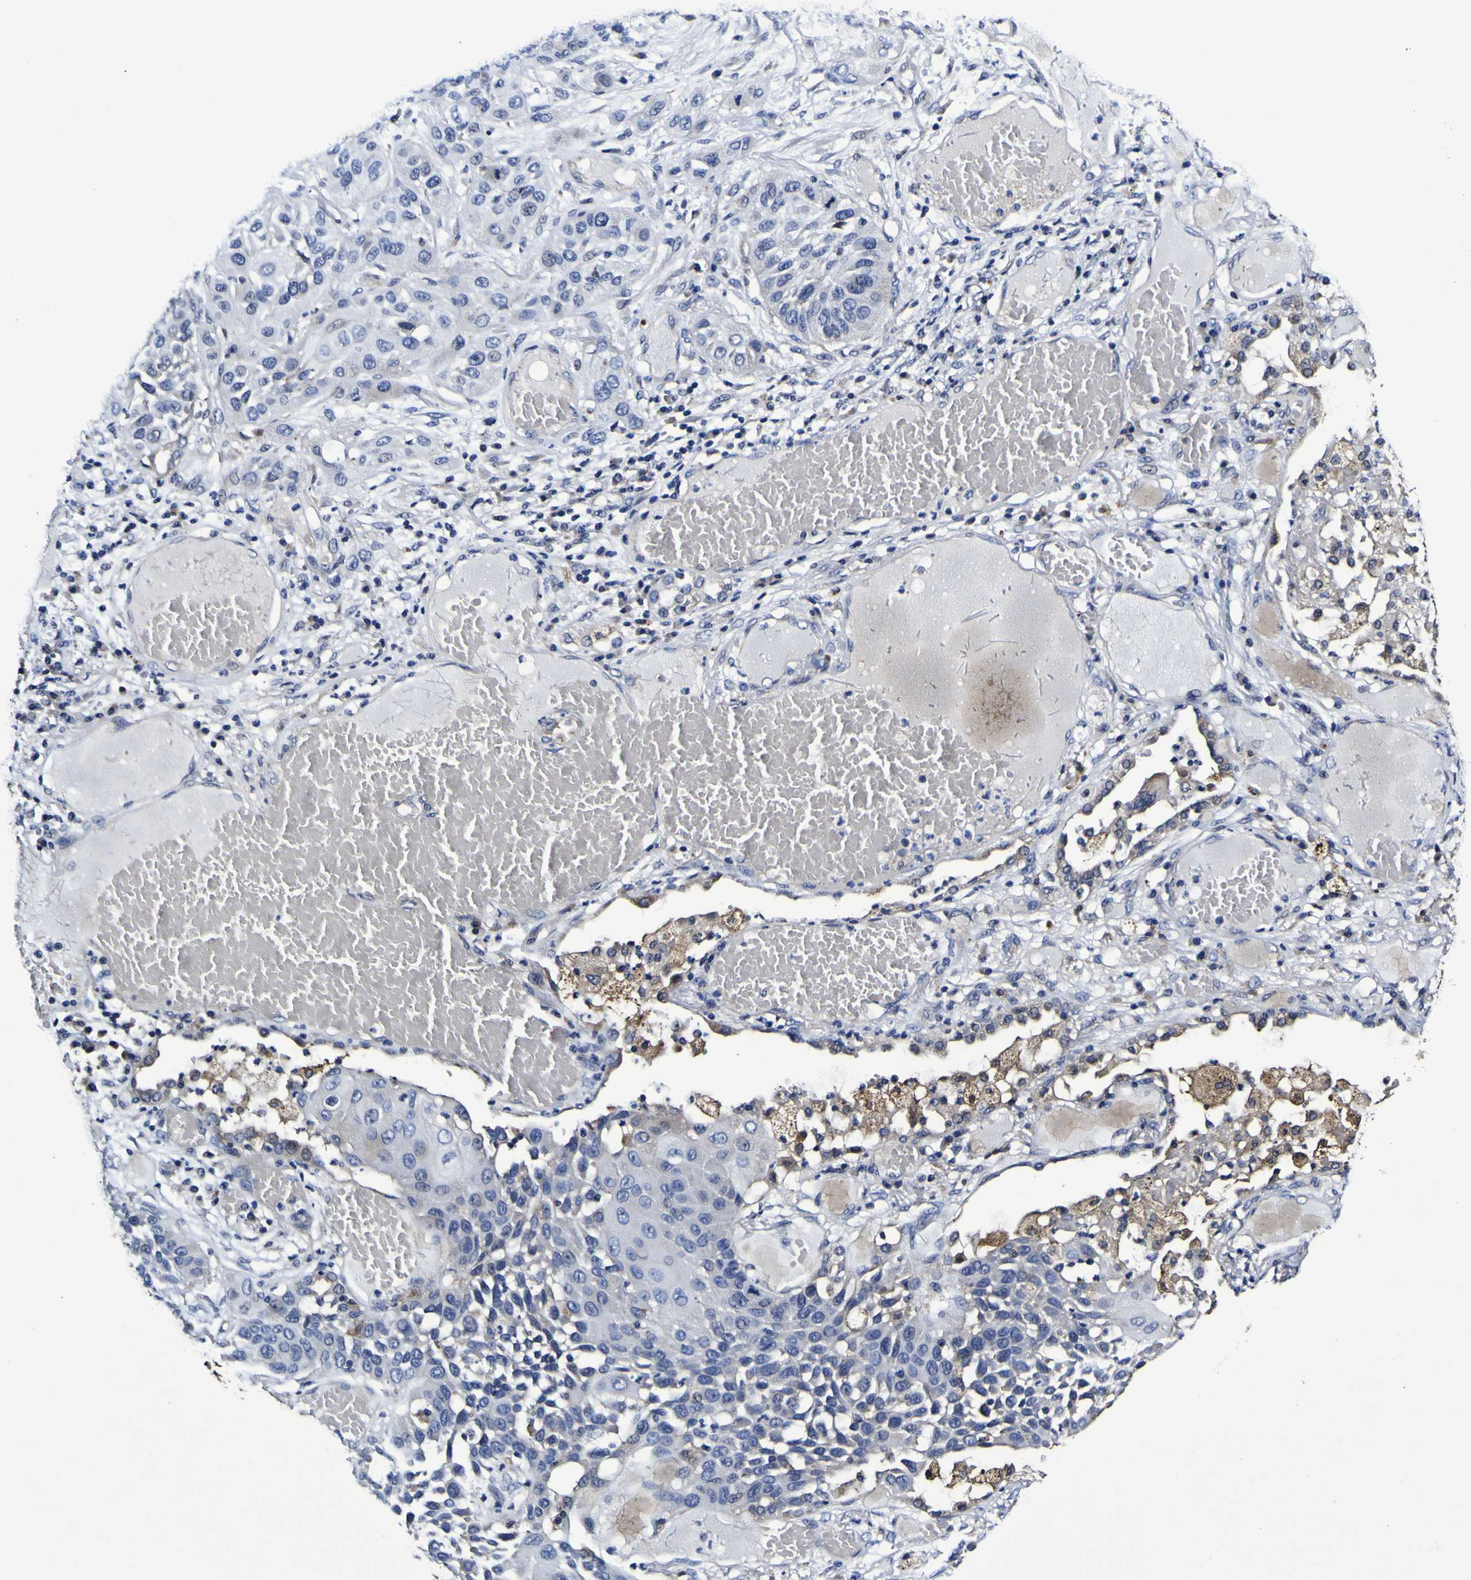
{"staining": {"intensity": "negative", "quantity": "none", "location": "none"}, "tissue": "lung cancer", "cell_type": "Tumor cells", "image_type": "cancer", "snomed": [{"axis": "morphology", "description": "Squamous cell carcinoma, NOS"}, {"axis": "topography", "description": "Lung"}], "caption": "Immunohistochemistry (IHC) histopathology image of human lung cancer stained for a protein (brown), which reveals no positivity in tumor cells.", "gene": "GPX1", "patient": {"sex": "male", "age": 71}}